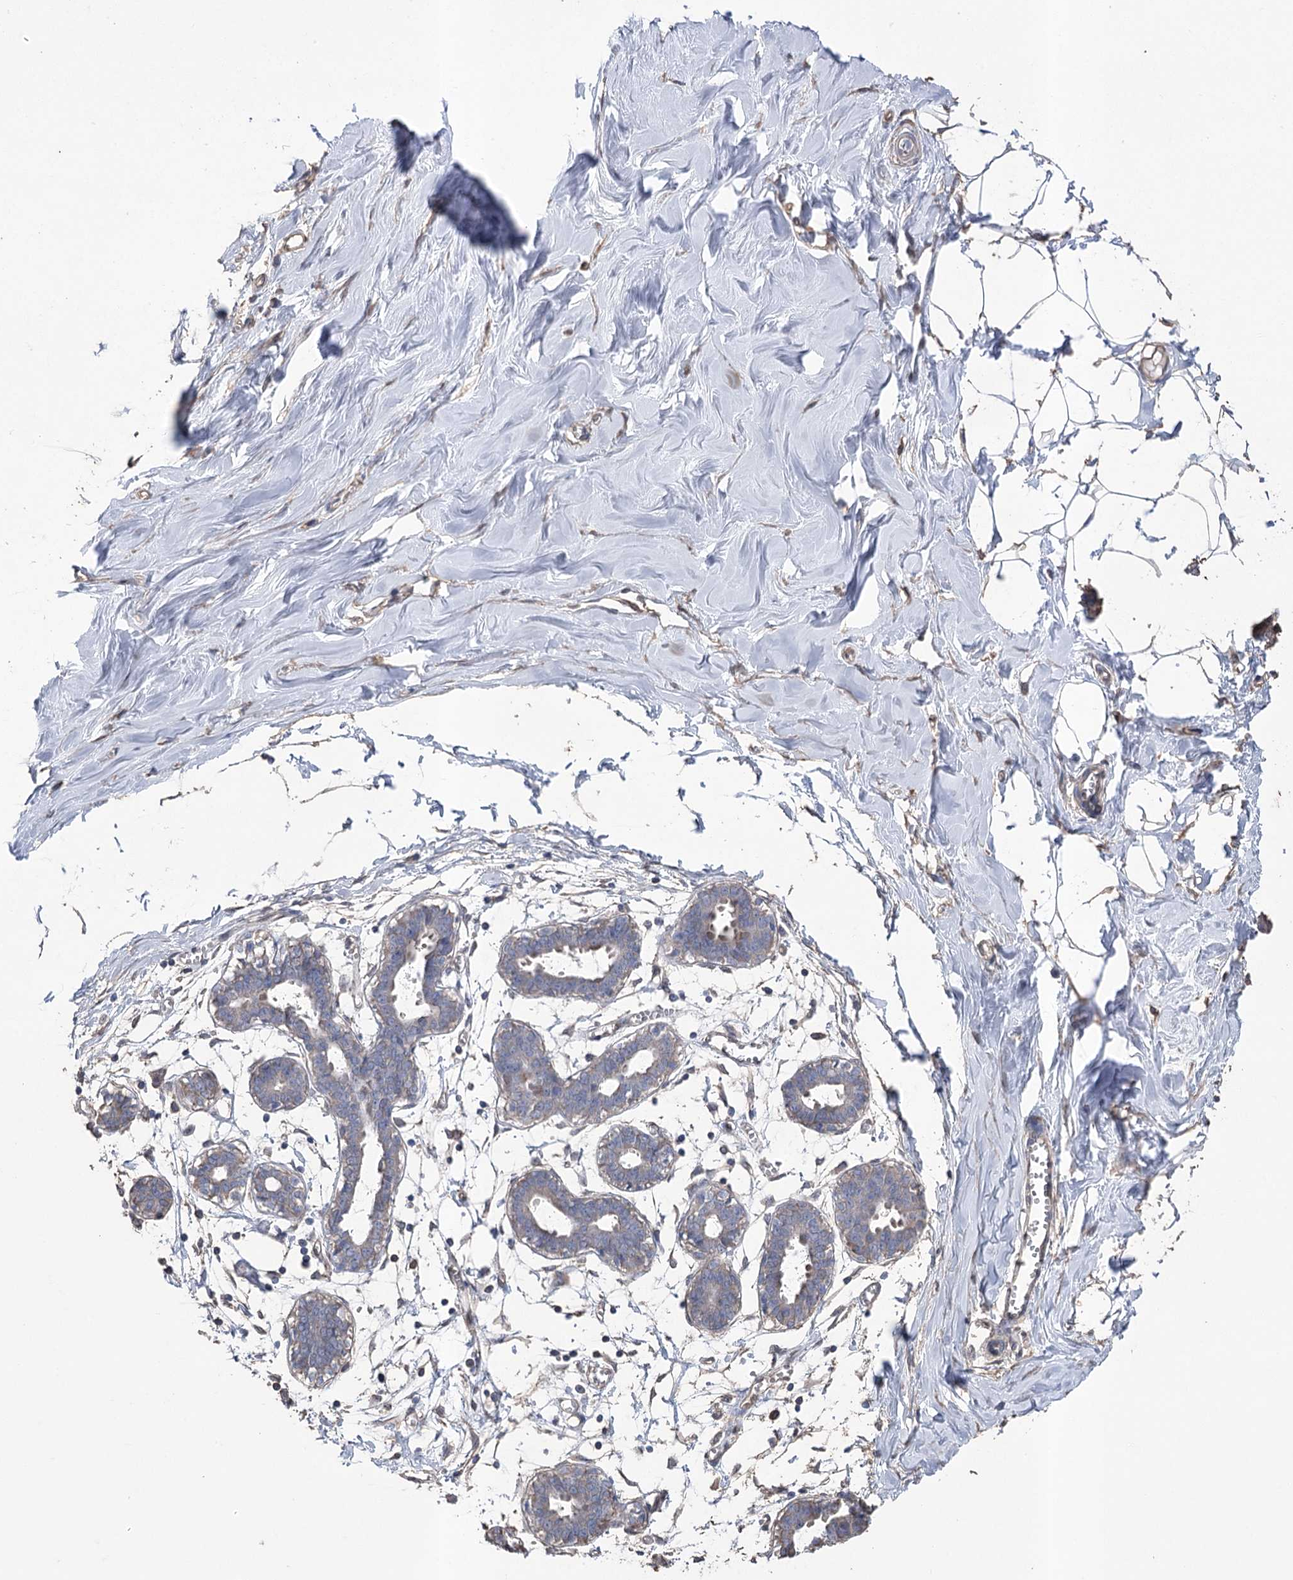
{"staining": {"intensity": "negative", "quantity": "none", "location": "none"}, "tissue": "breast", "cell_type": "Adipocytes", "image_type": "normal", "snomed": [{"axis": "morphology", "description": "Normal tissue, NOS"}, {"axis": "topography", "description": "Breast"}], "caption": "Protein analysis of normal breast demonstrates no significant expression in adipocytes.", "gene": "FAM13B", "patient": {"sex": "female", "age": 27}}